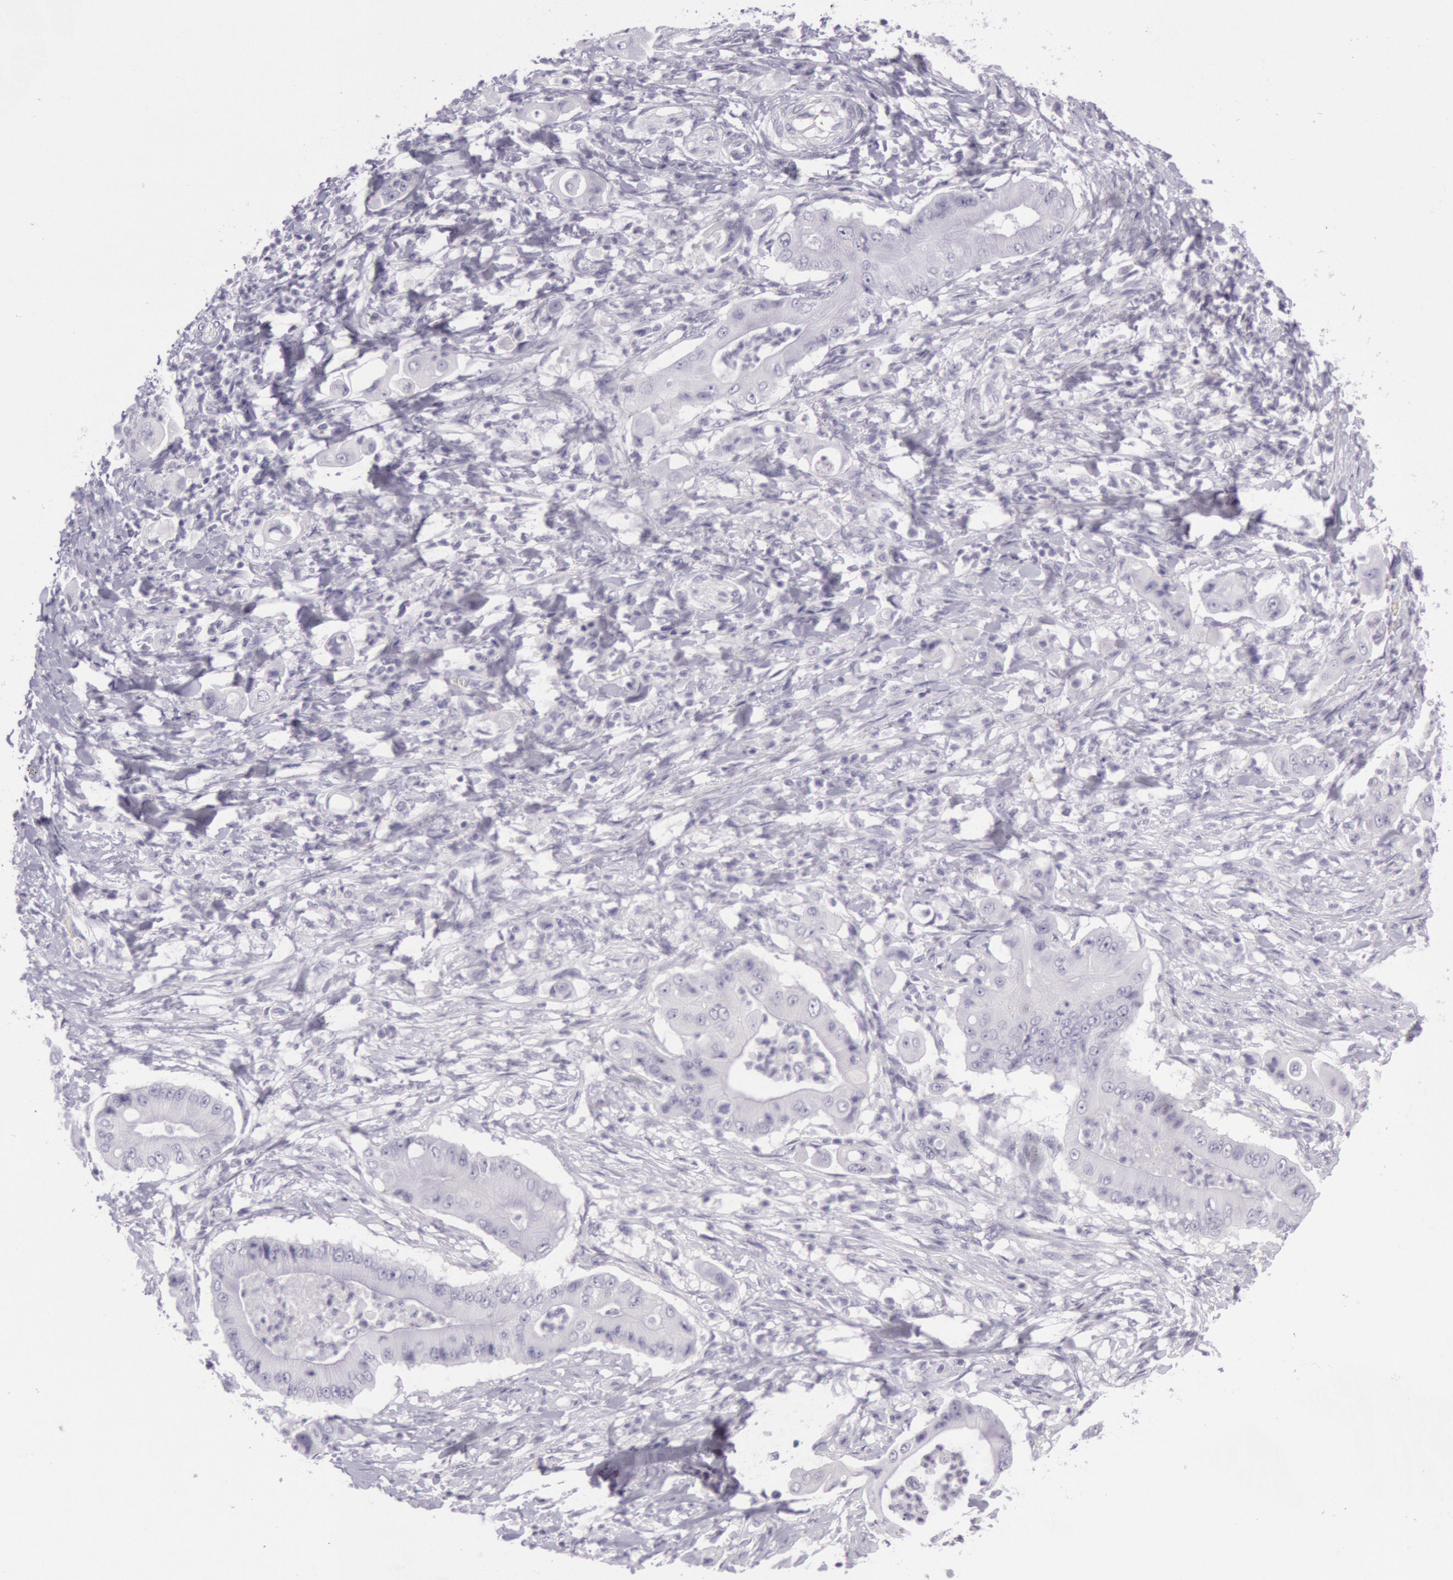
{"staining": {"intensity": "negative", "quantity": "none", "location": "none"}, "tissue": "pancreatic cancer", "cell_type": "Tumor cells", "image_type": "cancer", "snomed": [{"axis": "morphology", "description": "Adenocarcinoma, NOS"}, {"axis": "topography", "description": "Pancreas"}], "caption": "Tumor cells show no significant expression in pancreatic cancer (adenocarcinoma). (DAB (3,3'-diaminobenzidine) immunohistochemistry, high magnification).", "gene": "CKB", "patient": {"sex": "male", "age": 62}}